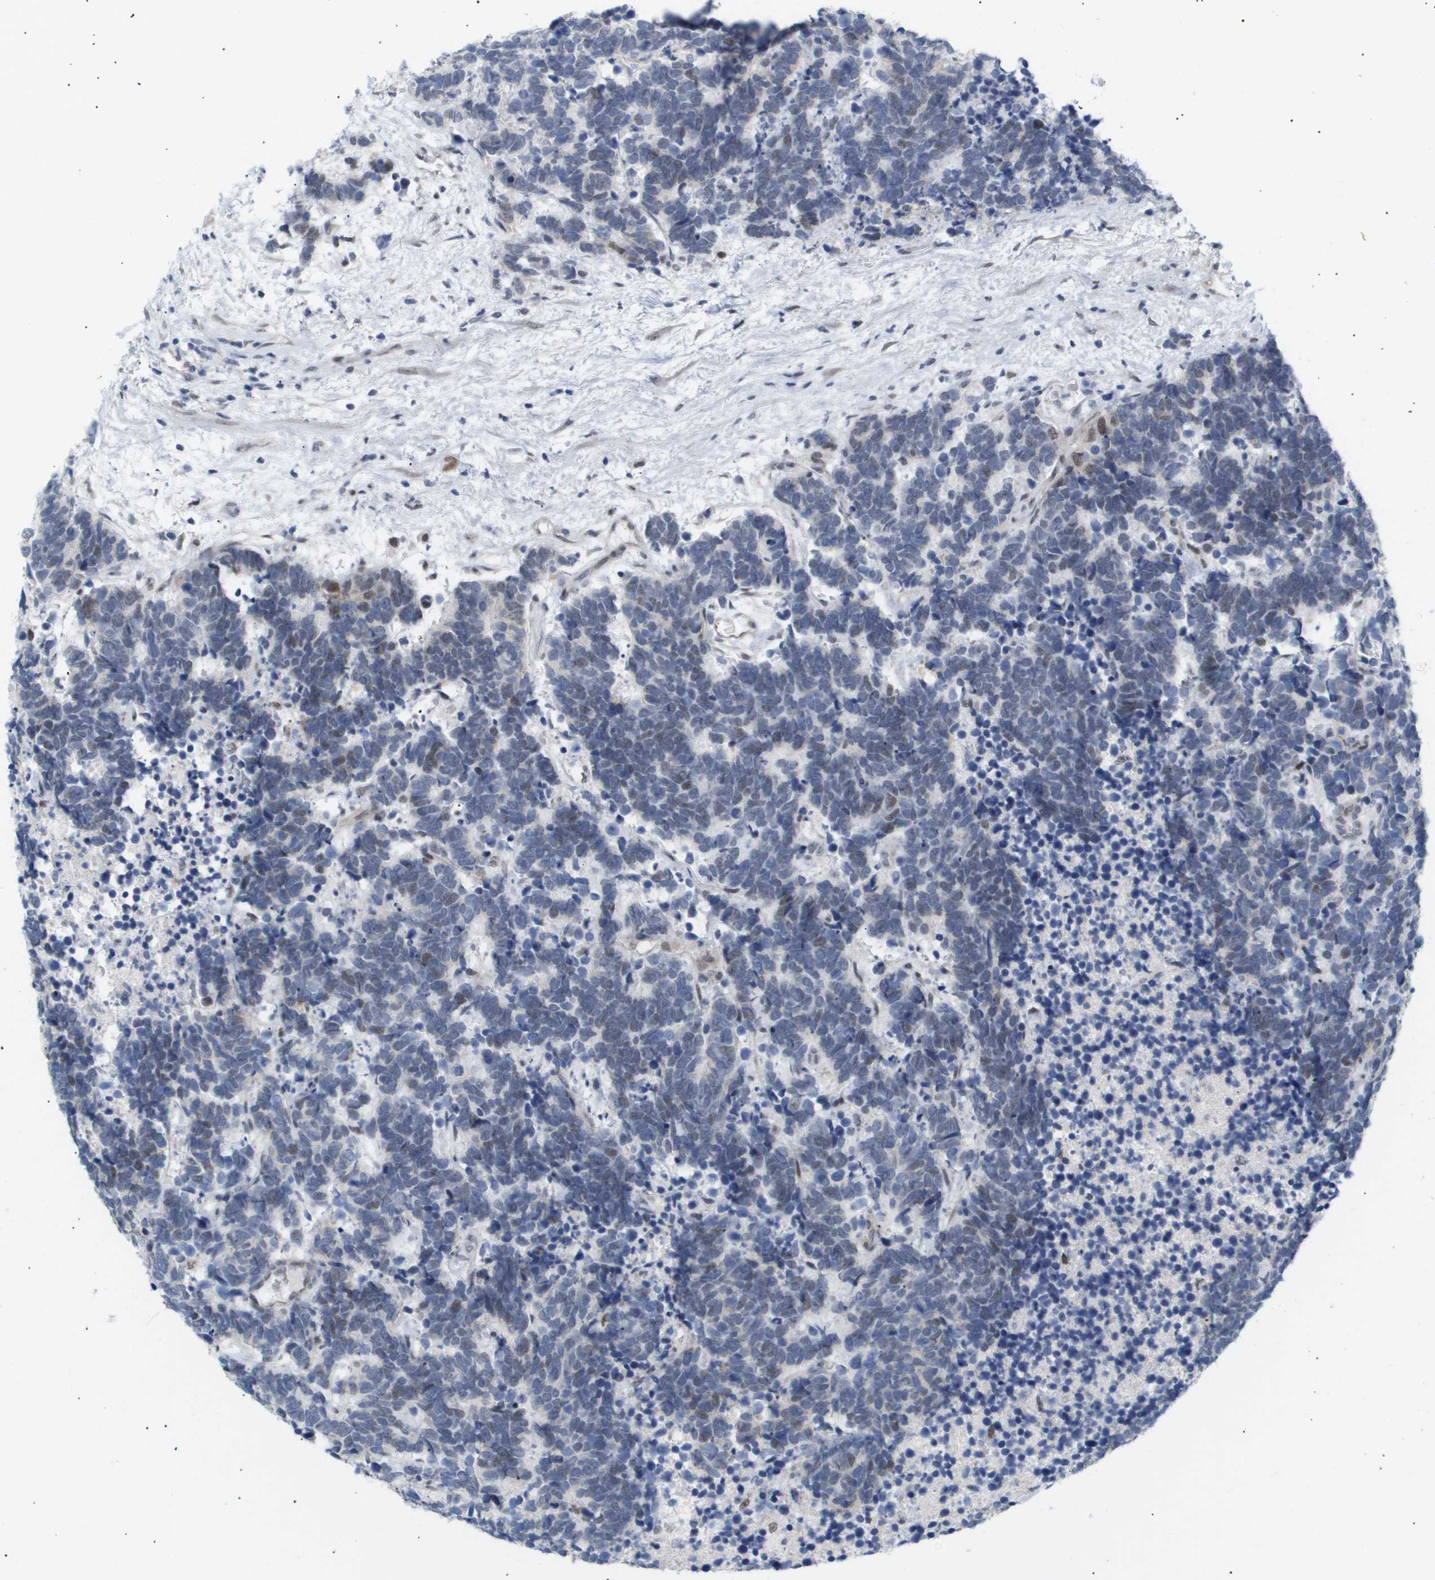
{"staining": {"intensity": "weak", "quantity": "<25%", "location": "nuclear"}, "tissue": "carcinoid", "cell_type": "Tumor cells", "image_type": "cancer", "snomed": [{"axis": "morphology", "description": "Carcinoma, NOS"}, {"axis": "morphology", "description": "Carcinoid, malignant, NOS"}, {"axis": "topography", "description": "Urinary bladder"}], "caption": "A micrograph of human carcinoid is negative for staining in tumor cells.", "gene": "PPARD", "patient": {"sex": "male", "age": 57}}